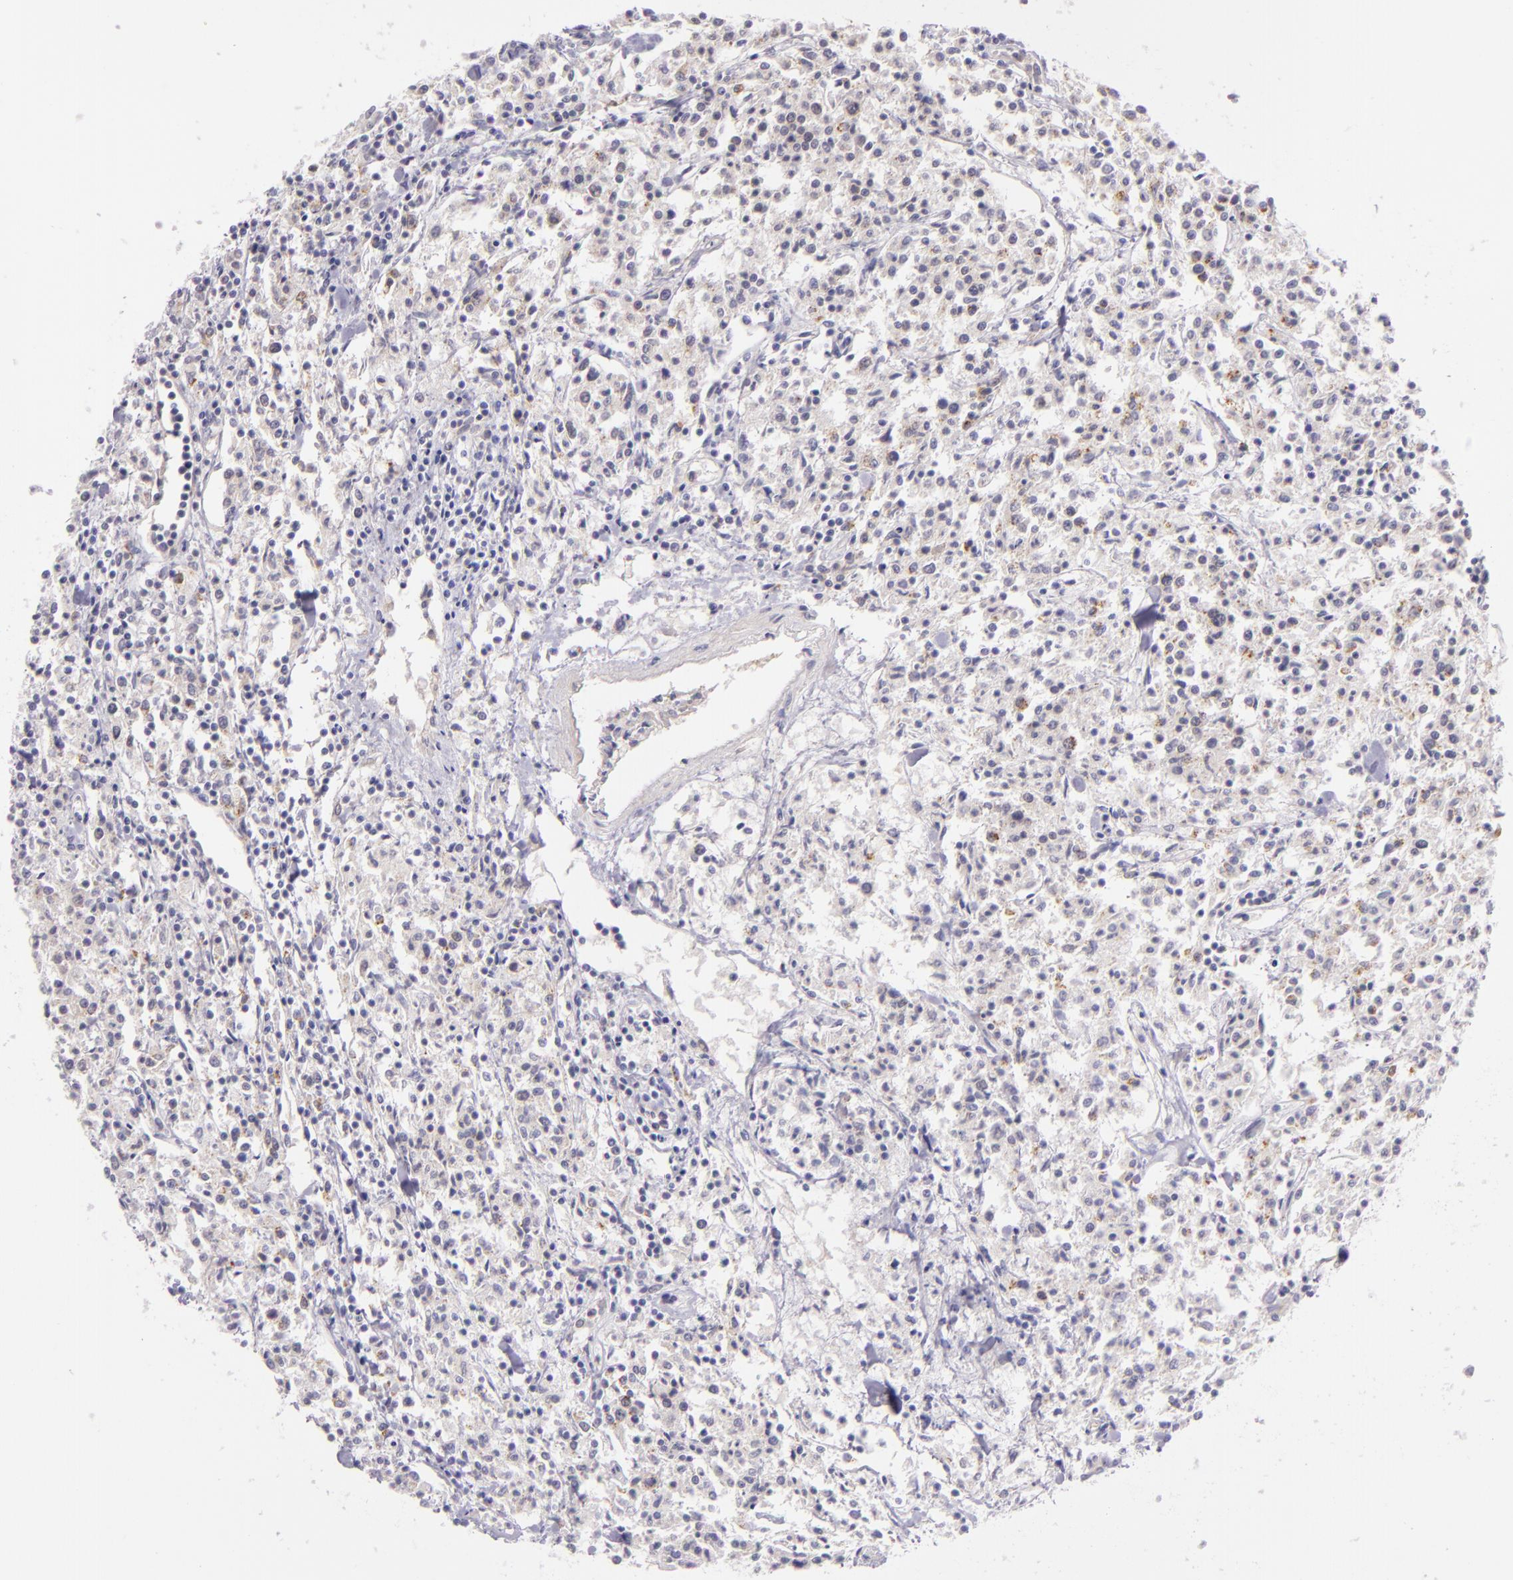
{"staining": {"intensity": "negative", "quantity": "none", "location": "none"}, "tissue": "lymphoma", "cell_type": "Tumor cells", "image_type": "cancer", "snomed": [{"axis": "morphology", "description": "Malignant lymphoma, non-Hodgkin's type, Low grade"}, {"axis": "topography", "description": "Small intestine"}], "caption": "The histopathology image demonstrates no staining of tumor cells in lymphoma.", "gene": "CSE1L", "patient": {"sex": "female", "age": 59}}